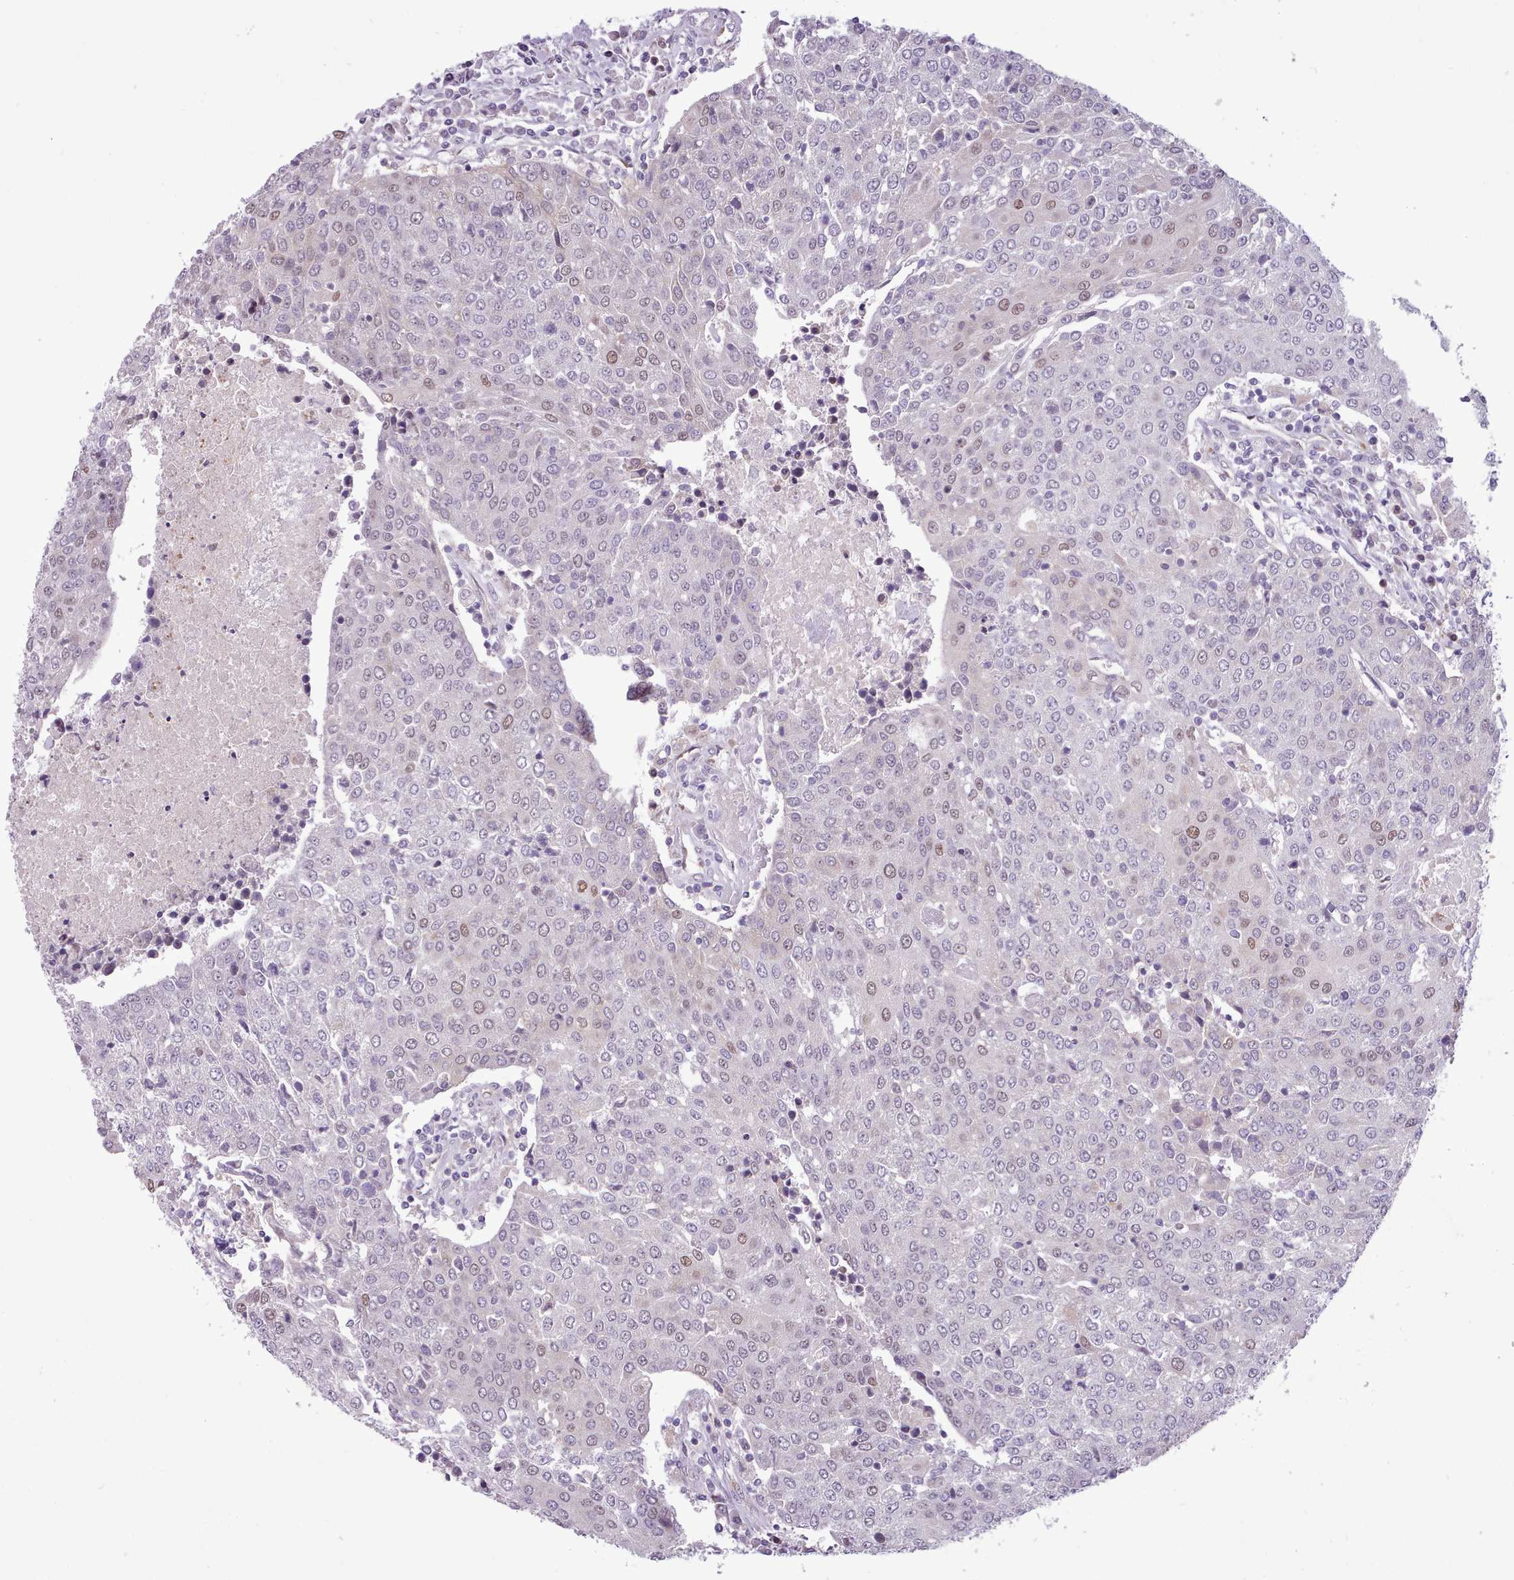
{"staining": {"intensity": "weak", "quantity": "25%-75%", "location": "nuclear"}, "tissue": "urothelial cancer", "cell_type": "Tumor cells", "image_type": "cancer", "snomed": [{"axis": "morphology", "description": "Urothelial carcinoma, High grade"}, {"axis": "topography", "description": "Urinary bladder"}], "caption": "Immunohistochemical staining of urothelial carcinoma (high-grade) exhibits low levels of weak nuclear protein expression in about 25%-75% of tumor cells.", "gene": "SLURP1", "patient": {"sex": "female", "age": 85}}